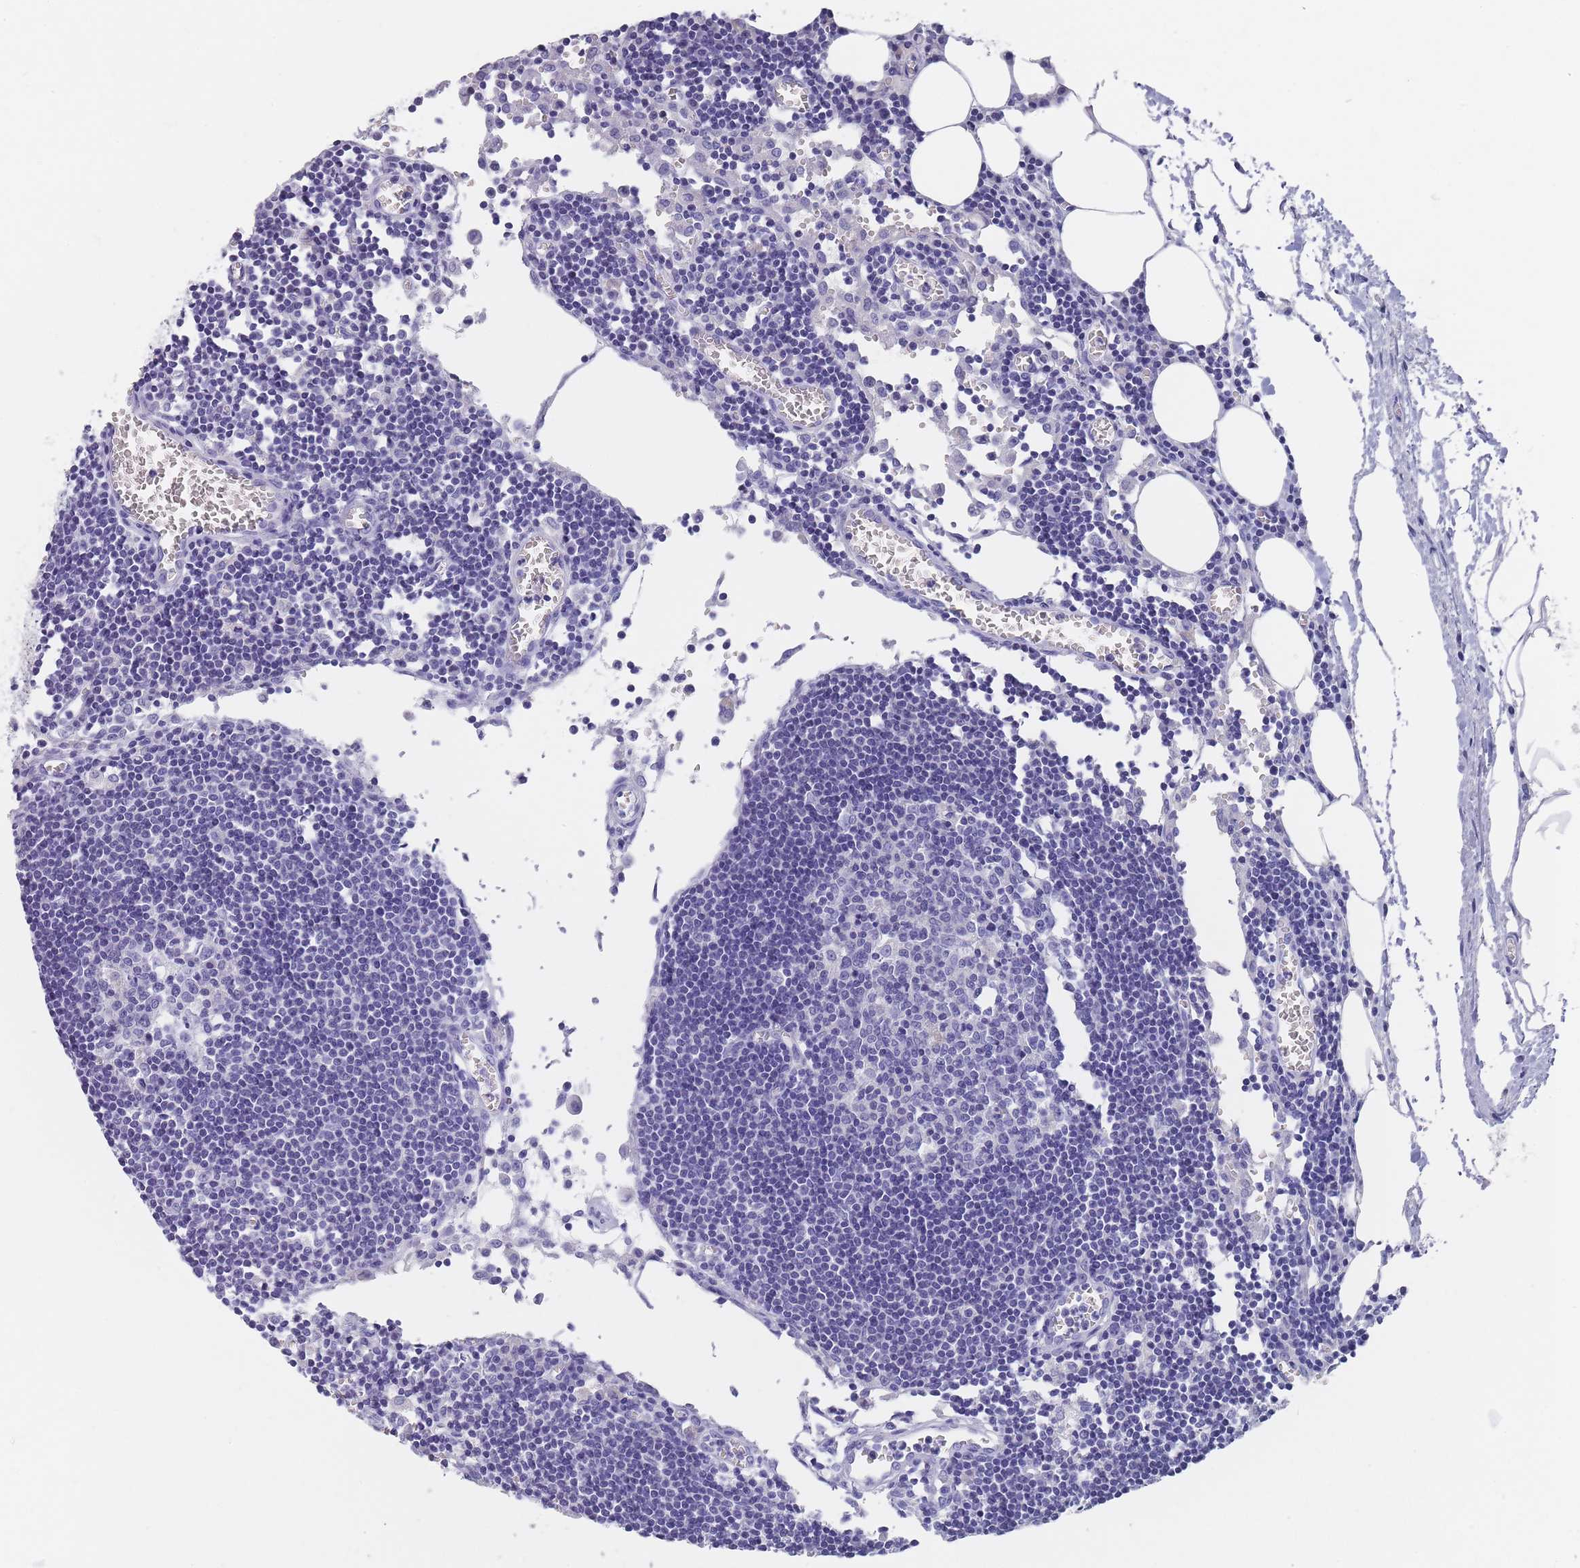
{"staining": {"intensity": "moderate", "quantity": "25%-75%", "location": "cytoplasmic/membranous"}, "tissue": "lymph node", "cell_type": "Germinal center cells", "image_type": "normal", "snomed": [{"axis": "morphology", "description": "Normal tissue, NOS"}, {"axis": "topography", "description": "Lymph node"}], "caption": "Protein staining displays moderate cytoplasmic/membranous positivity in about 25%-75% of germinal center cells in benign lymph node. The protein is shown in brown color, while the nuclei are stained blue.", "gene": "SCCPDH", "patient": {"sex": "male", "age": 62}}